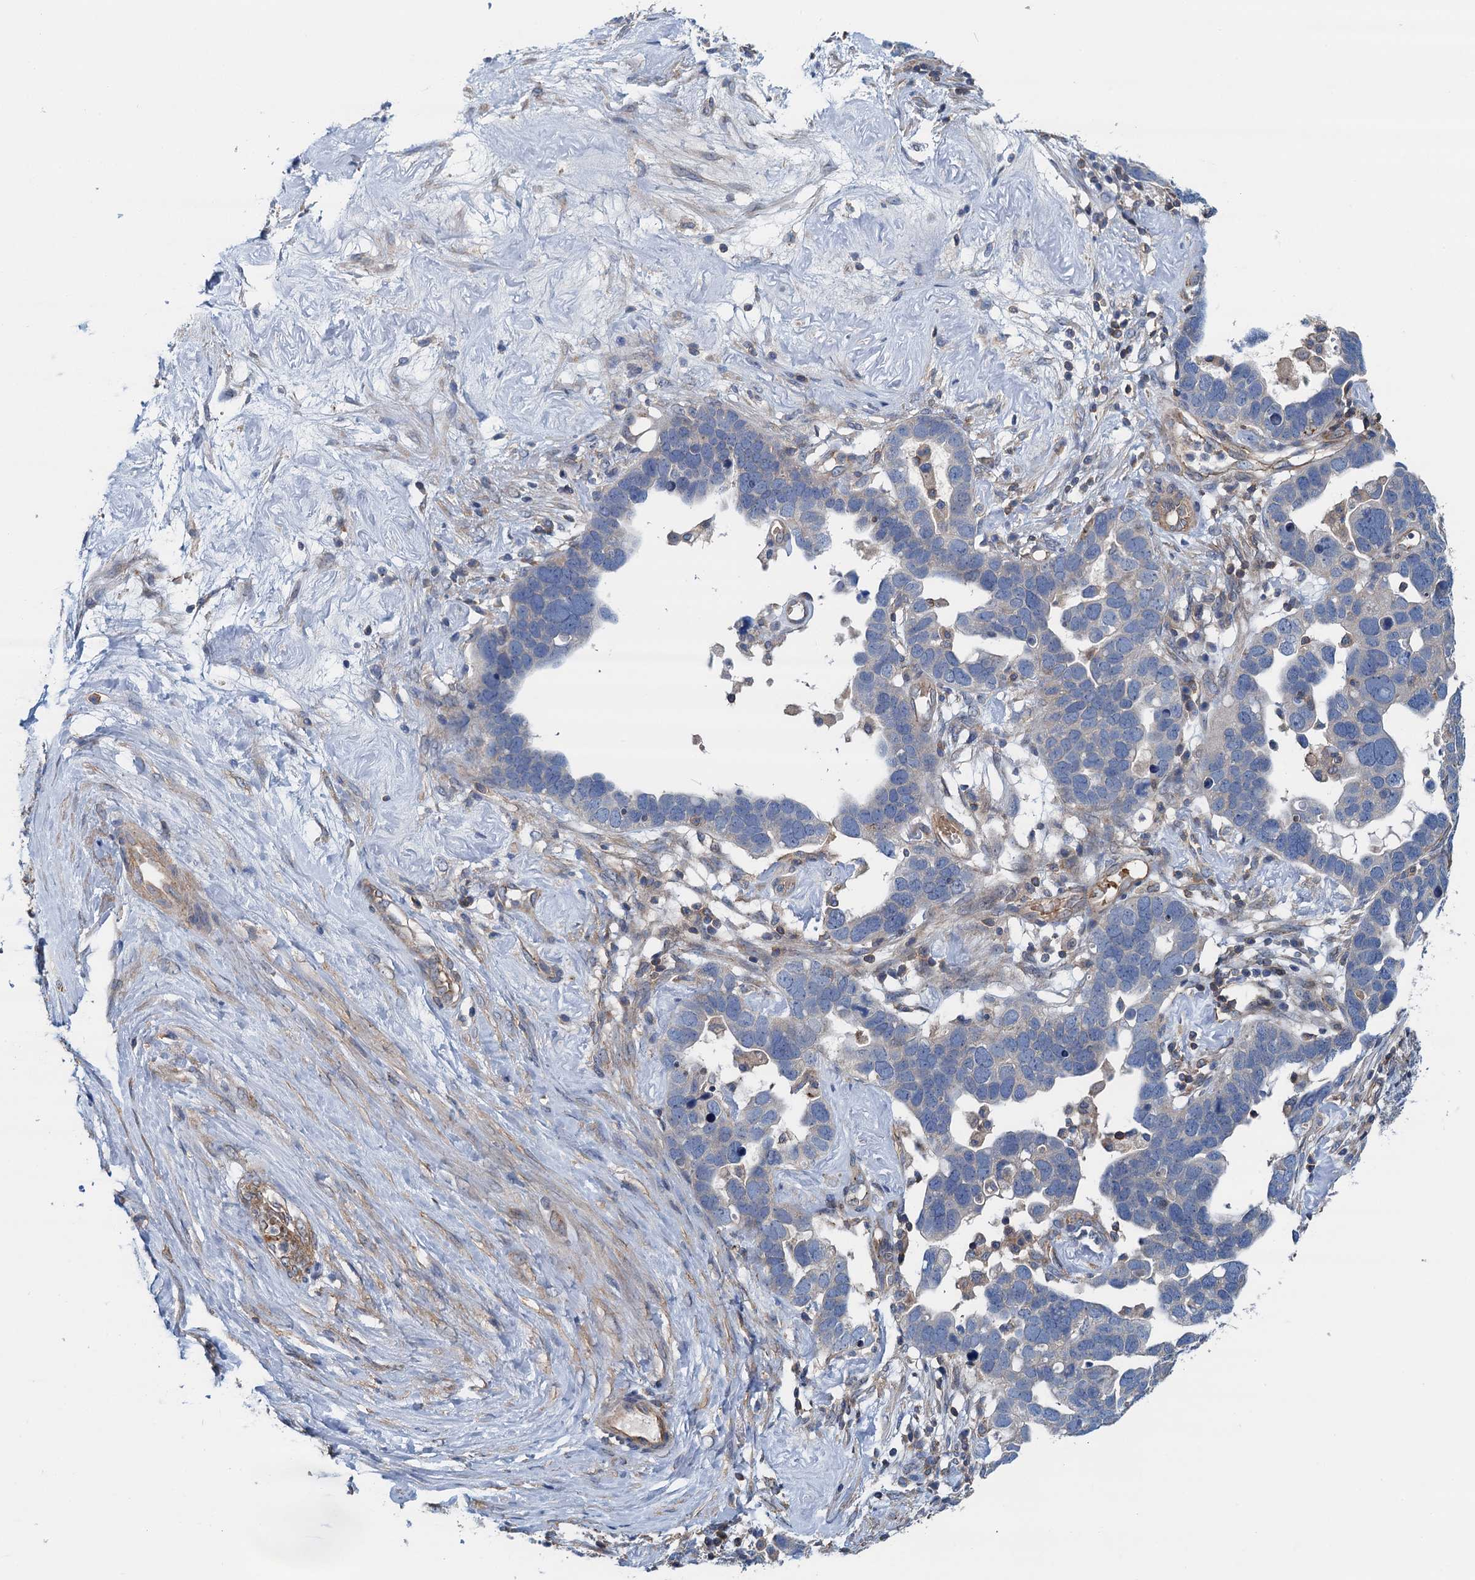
{"staining": {"intensity": "negative", "quantity": "none", "location": "none"}, "tissue": "ovarian cancer", "cell_type": "Tumor cells", "image_type": "cancer", "snomed": [{"axis": "morphology", "description": "Cystadenocarcinoma, serous, NOS"}, {"axis": "topography", "description": "Ovary"}], "caption": "Micrograph shows no significant protein positivity in tumor cells of ovarian serous cystadenocarcinoma.", "gene": "ROGDI", "patient": {"sex": "female", "age": 54}}